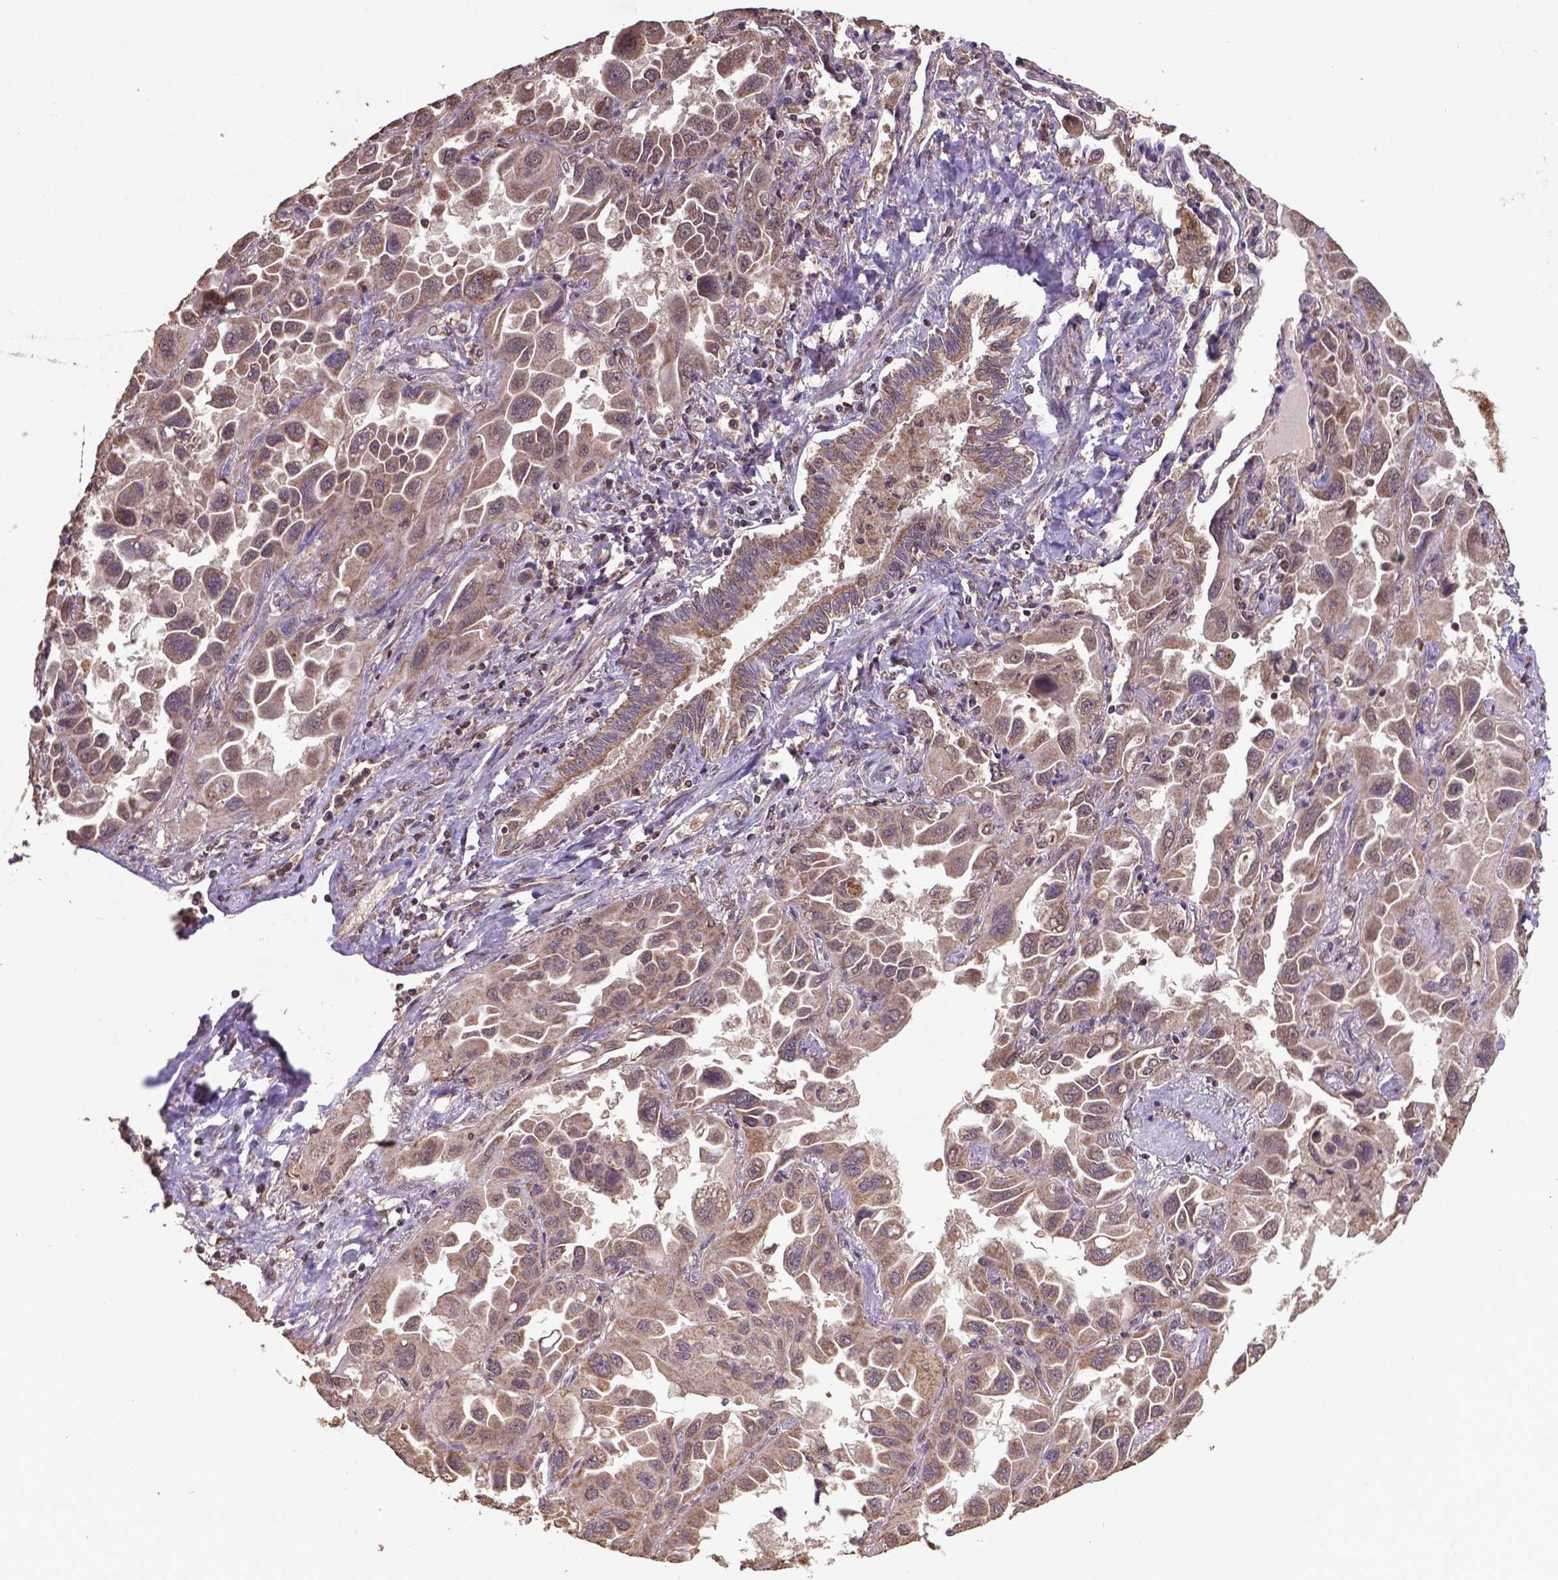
{"staining": {"intensity": "weak", "quantity": ">75%", "location": "cytoplasmic/membranous,nuclear"}, "tissue": "lung cancer", "cell_type": "Tumor cells", "image_type": "cancer", "snomed": [{"axis": "morphology", "description": "Adenocarcinoma, NOS"}, {"axis": "topography", "description": "Lung"}], "caption": "This is a histology image of immunohistochemistry staining of lung cancer, which shows weak expression in the cytoplasmic/membranous and nuclear of tumor cells.", "gene": "DCAF1", "patient": {"sex": "male", "age": 64}}